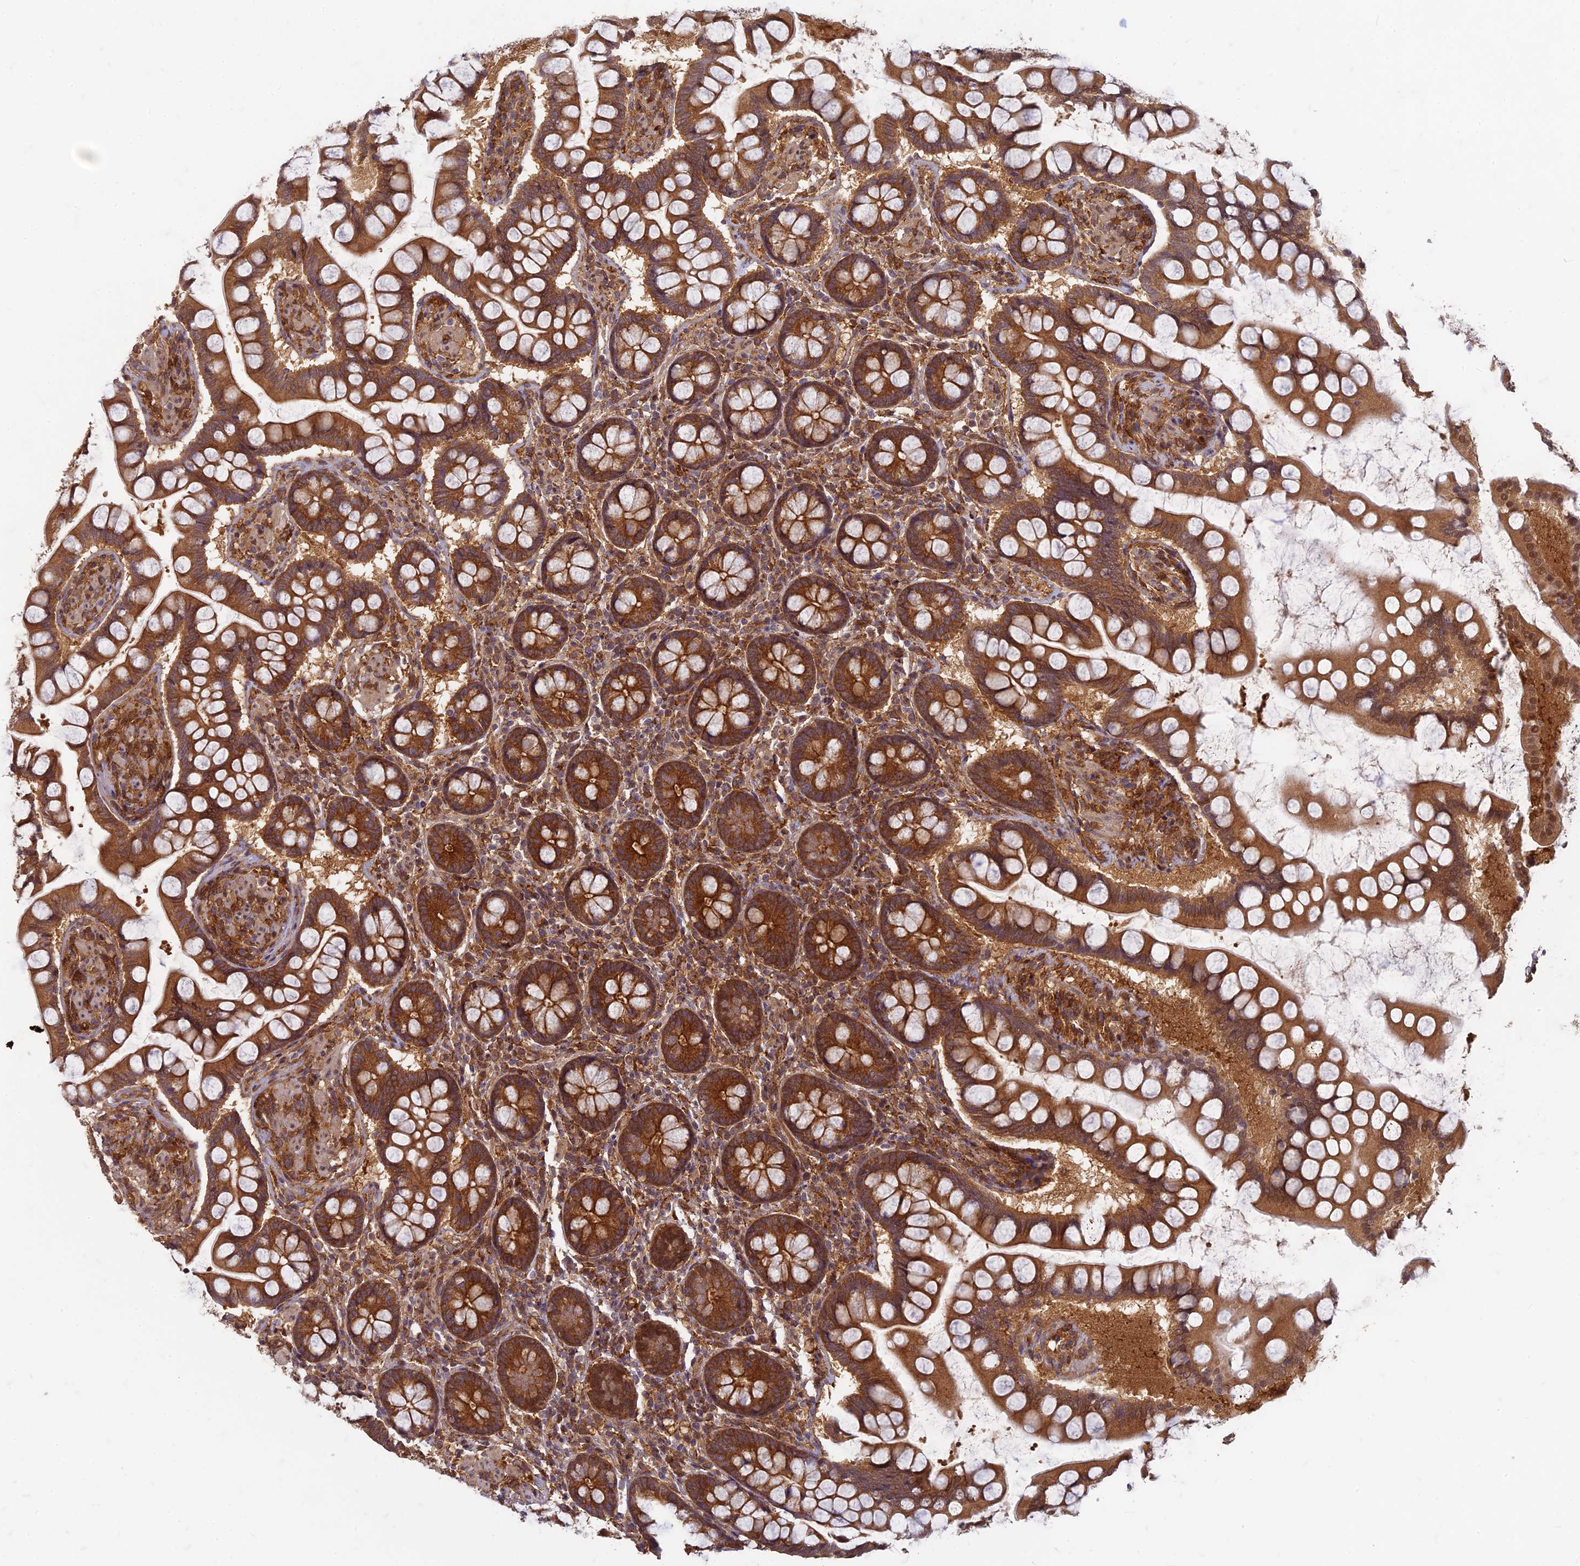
{"staining": {"intensity": "strong", "quantity": ">75%", "location": "cytoplasmic/membranous"}, "tissue": "small intestine", "cell_type": "Glandular cells", "image_type": "normal", "snomed": [{"axis": "morphology", "description": "Normal tissue, NOS"}, {"axis": "topography", "description": "Small intestine"}], "caption": "This image reveals immunohistochemistry staining of normal human small intestine, with high strong cytoplasmic/membranous positivity in approximately >75% of glandular cells.", "gene": "TCF25", "patient": {"sex": "male", "age": 41}}